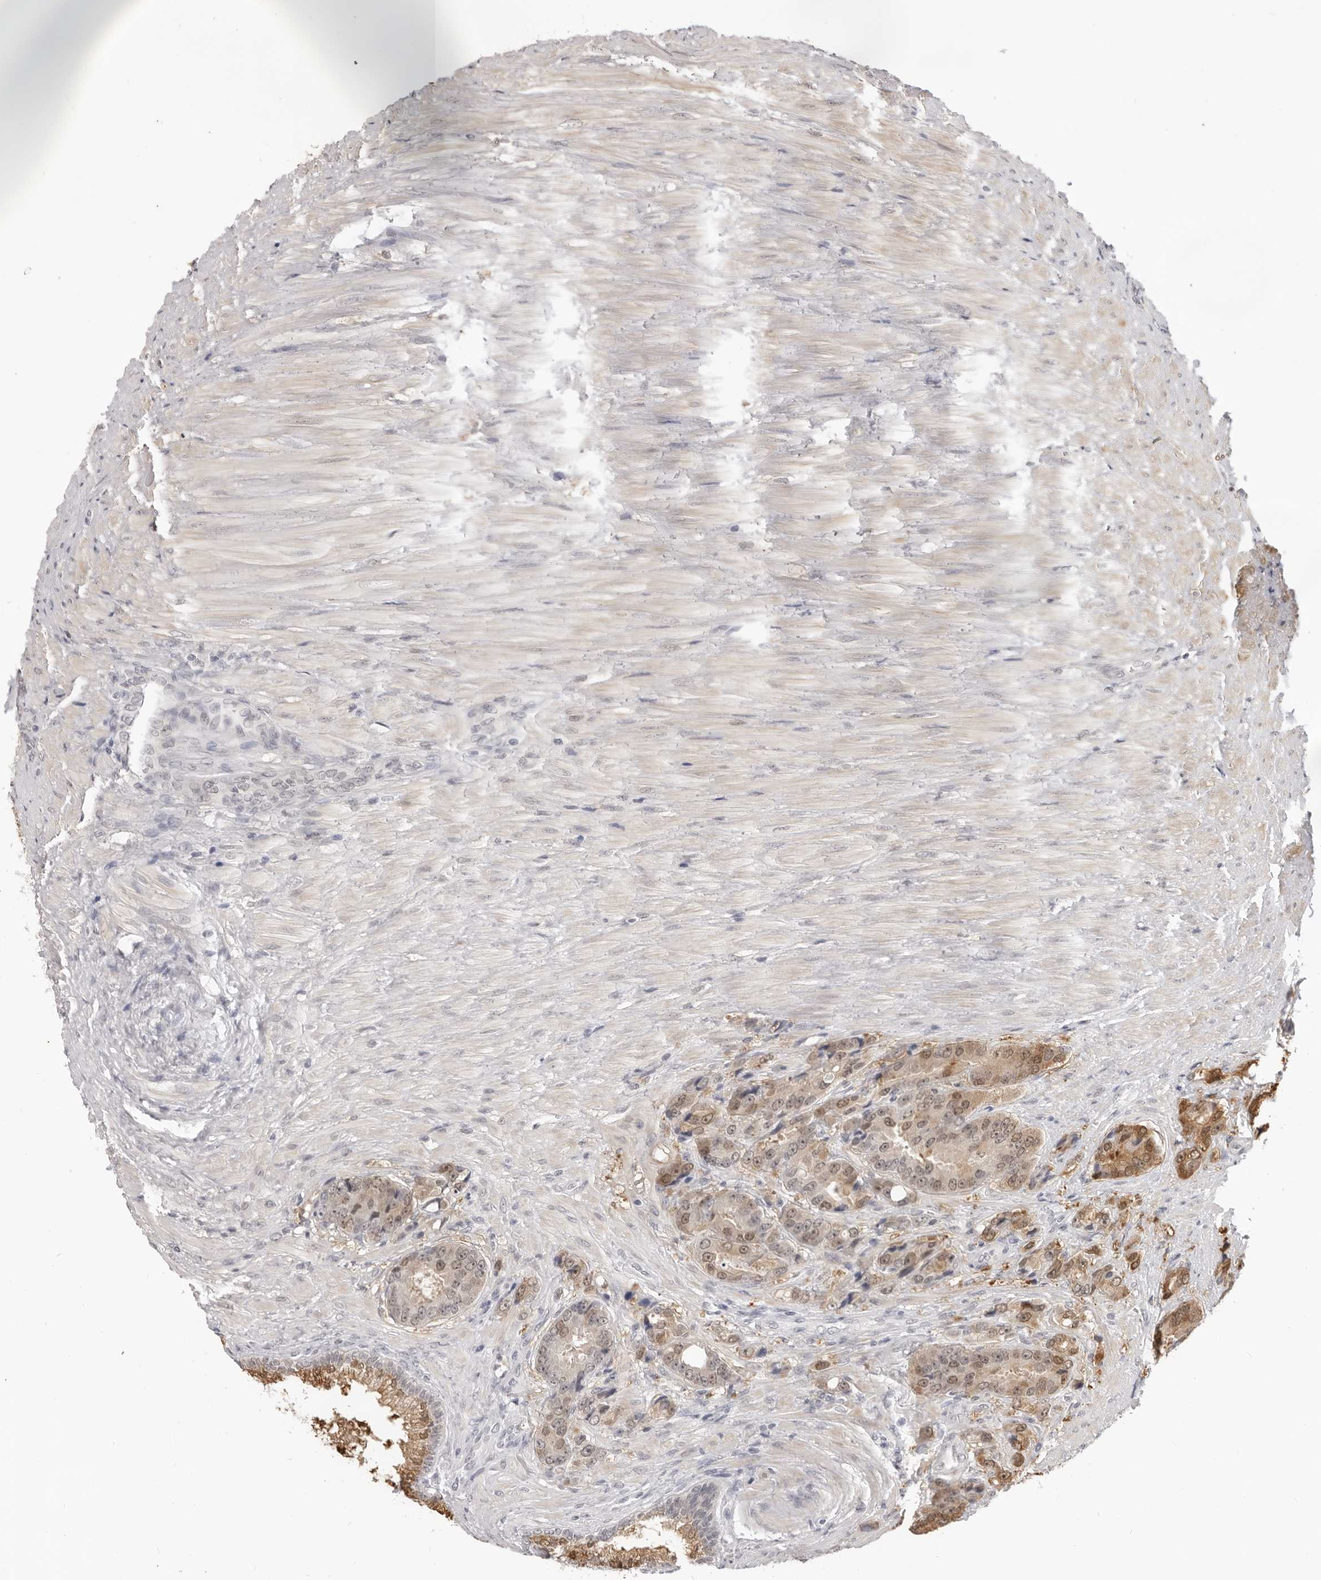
{"staining": {"intensity": "moderate", "quantity": ">75%", "location": "cytoplasmic/membranous,nuclear"}, "tissue": "prostate cancer", "cell_type": "Tumor cells", "image_type": "cancer", "snomed": [{"axis": "morphology", "description": "Adenocarcinoma, High grade"}, {"axis": "topography", "description": "Prostate"}], "caption": "Human prostate adenocarcinoma (high-grade) stained with a brown dye reveals moderate cytoplasmic/membranous and nuclear positive staining in approximately >75% of tumor cells.", "gene": "SRGAP2", "patient": {"sex": "male", "age": 60}}